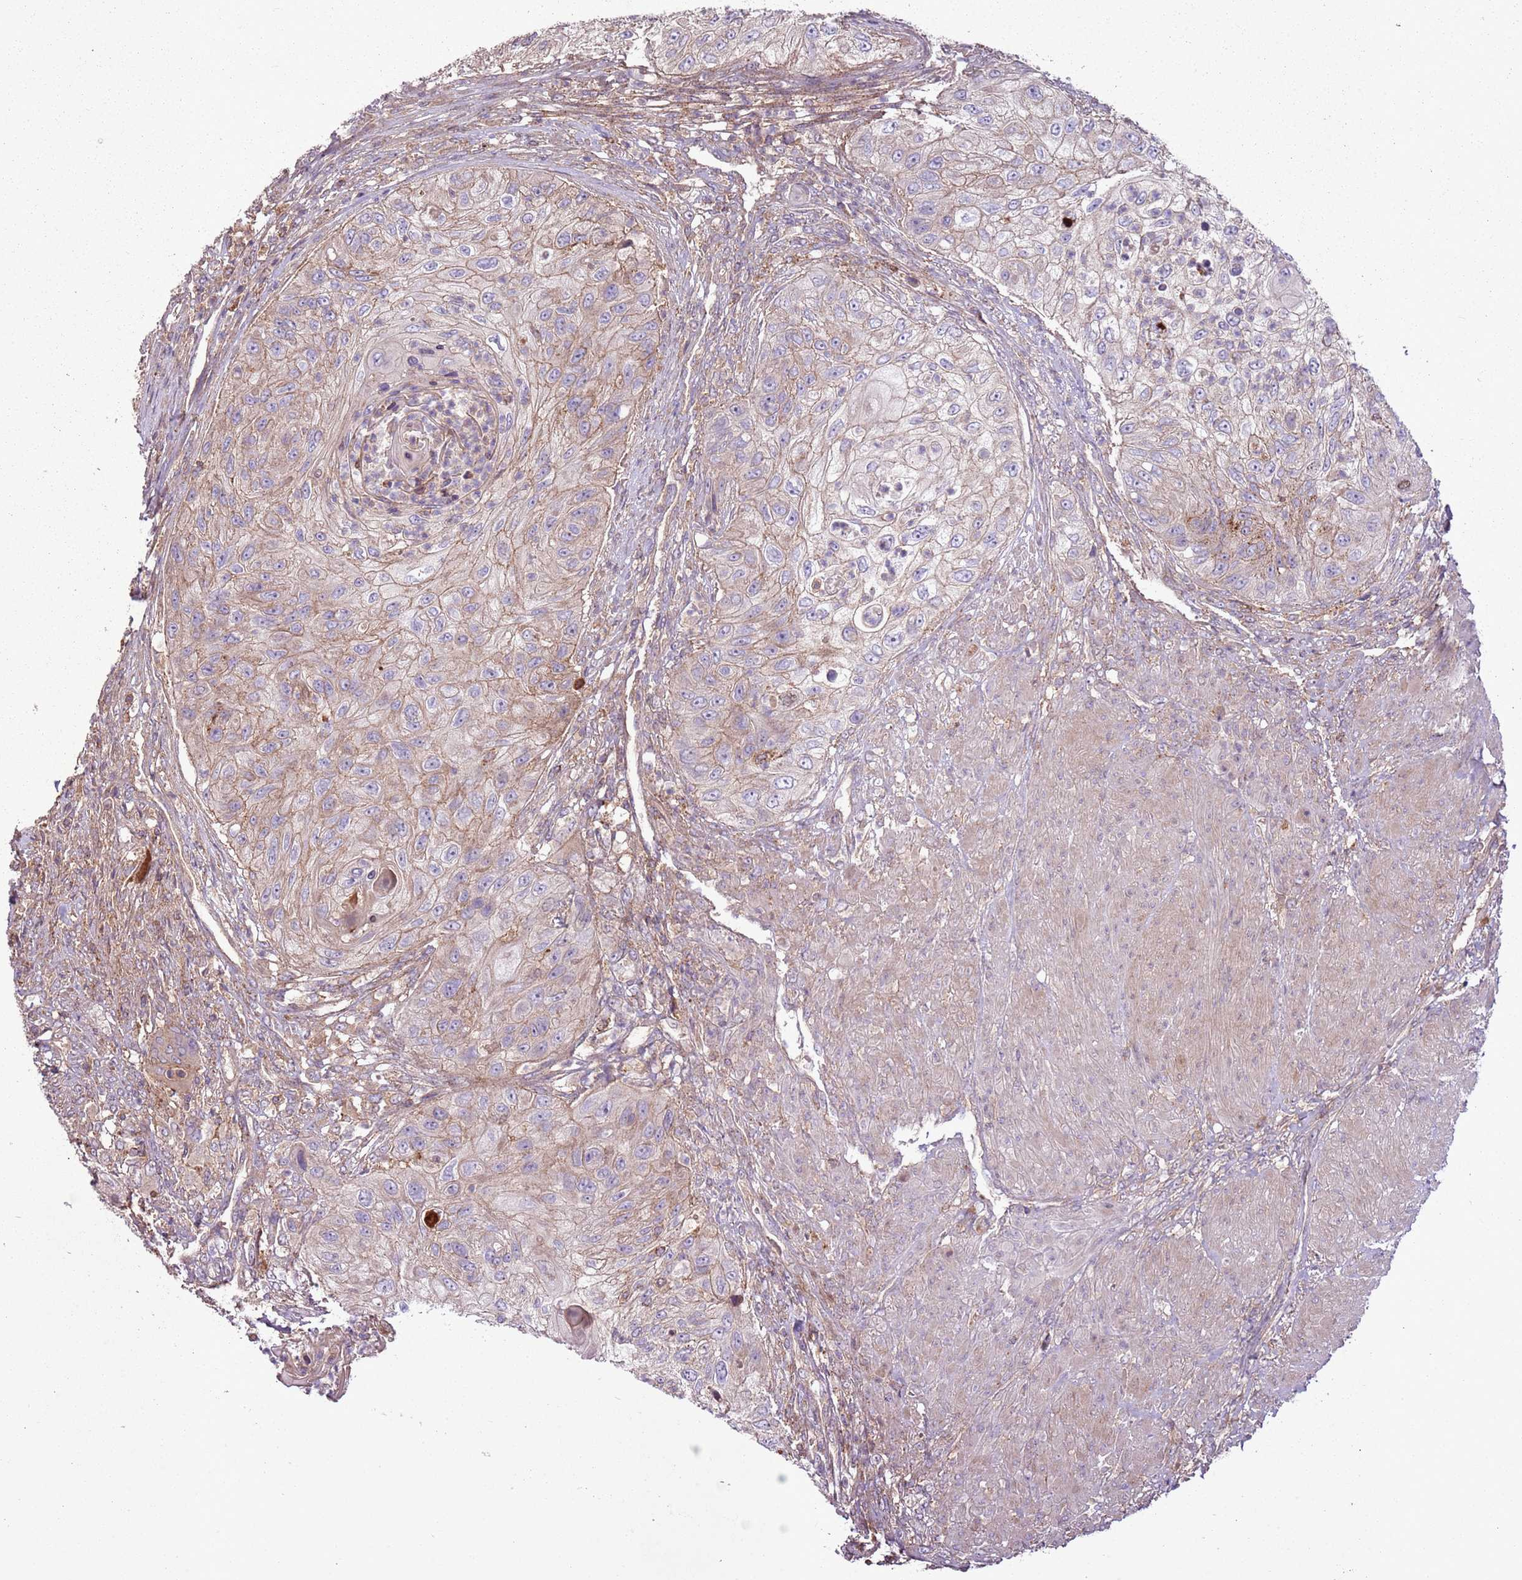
{"staining": {"intensity": "weak", "quantity": "25%-75%", "location": "cytoplasmic/membranous"}, "tissue": "urothelial cancer", "cell_type": "Tumor cells", "image_type": "cancer", "snomed": [{"axis": "morphology", "description": "Urothelial carcinoma, High grade"}, {"axis": "topography", "description": "Urinary bladder"}], "caption": "DAB immunohistochemical staining of human urothelial carcinoma (high-grade) shows weak cytoplasmic/membranous protein positivity in about 25%-75% of tumor cells.", "gene": "ANKRD24", "patient": {"sex": "female", "age": 60}}